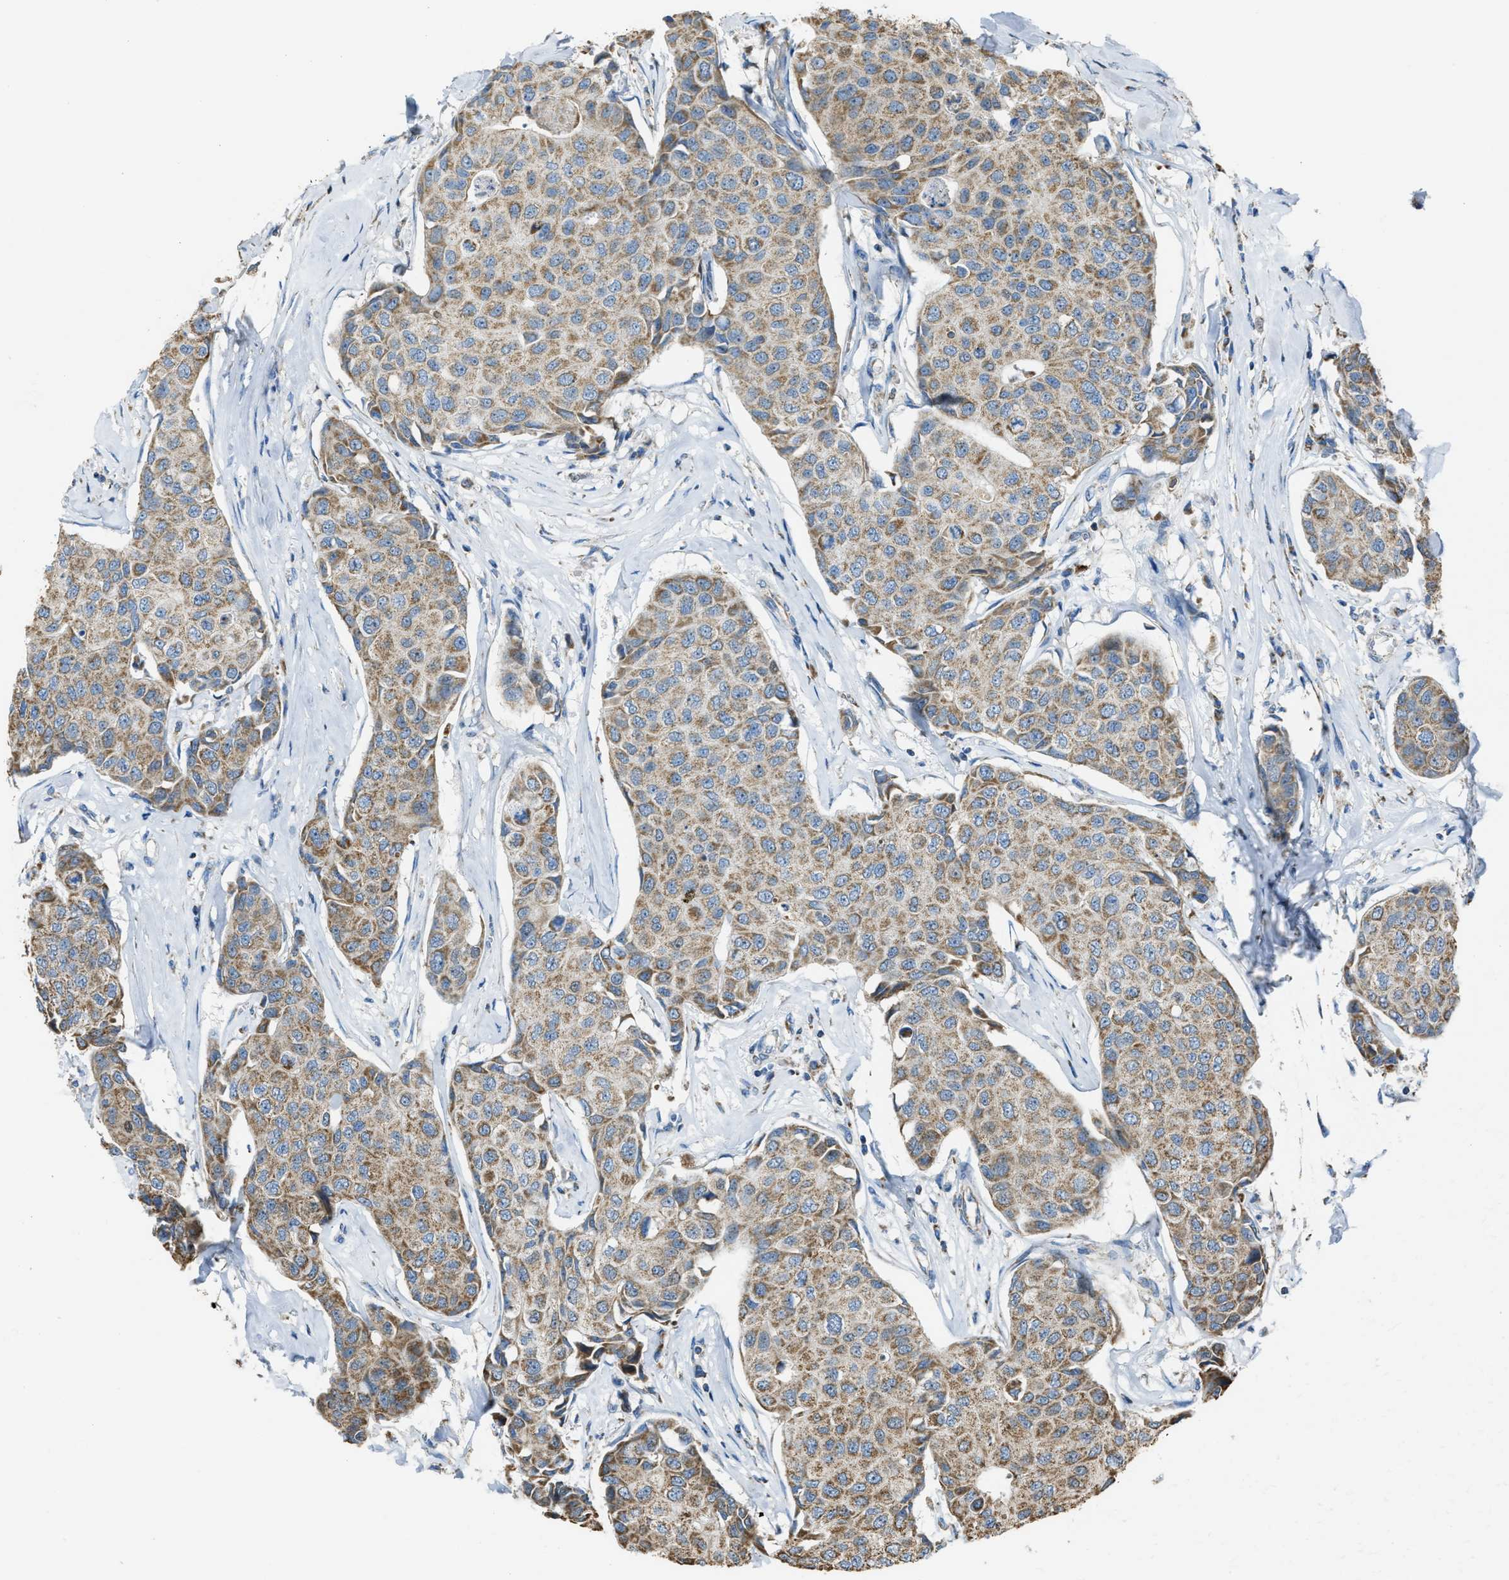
{"staining": {"intensity": "moderate", "quantity": ">75%", "location": "cytoplasmic/membranous"}, "tissue": "breast cancer", "cell_type": "Tumor cells", "image_type": "cancer", "snomed": [{"axis": "morphology", "description": "Duct carcinoma"}, {"axis": "topography", "description": "Breast"}], "caption": "DAB immunohistochemical staining of human infiltrating ductal carcinoma (breast) demonstrates moderate cytoplasmic/membranous protein positivity in approximately >75% of tumor cells.", "gene": "SLC25A11", "patient": {"sex": "female", "age": 80}}